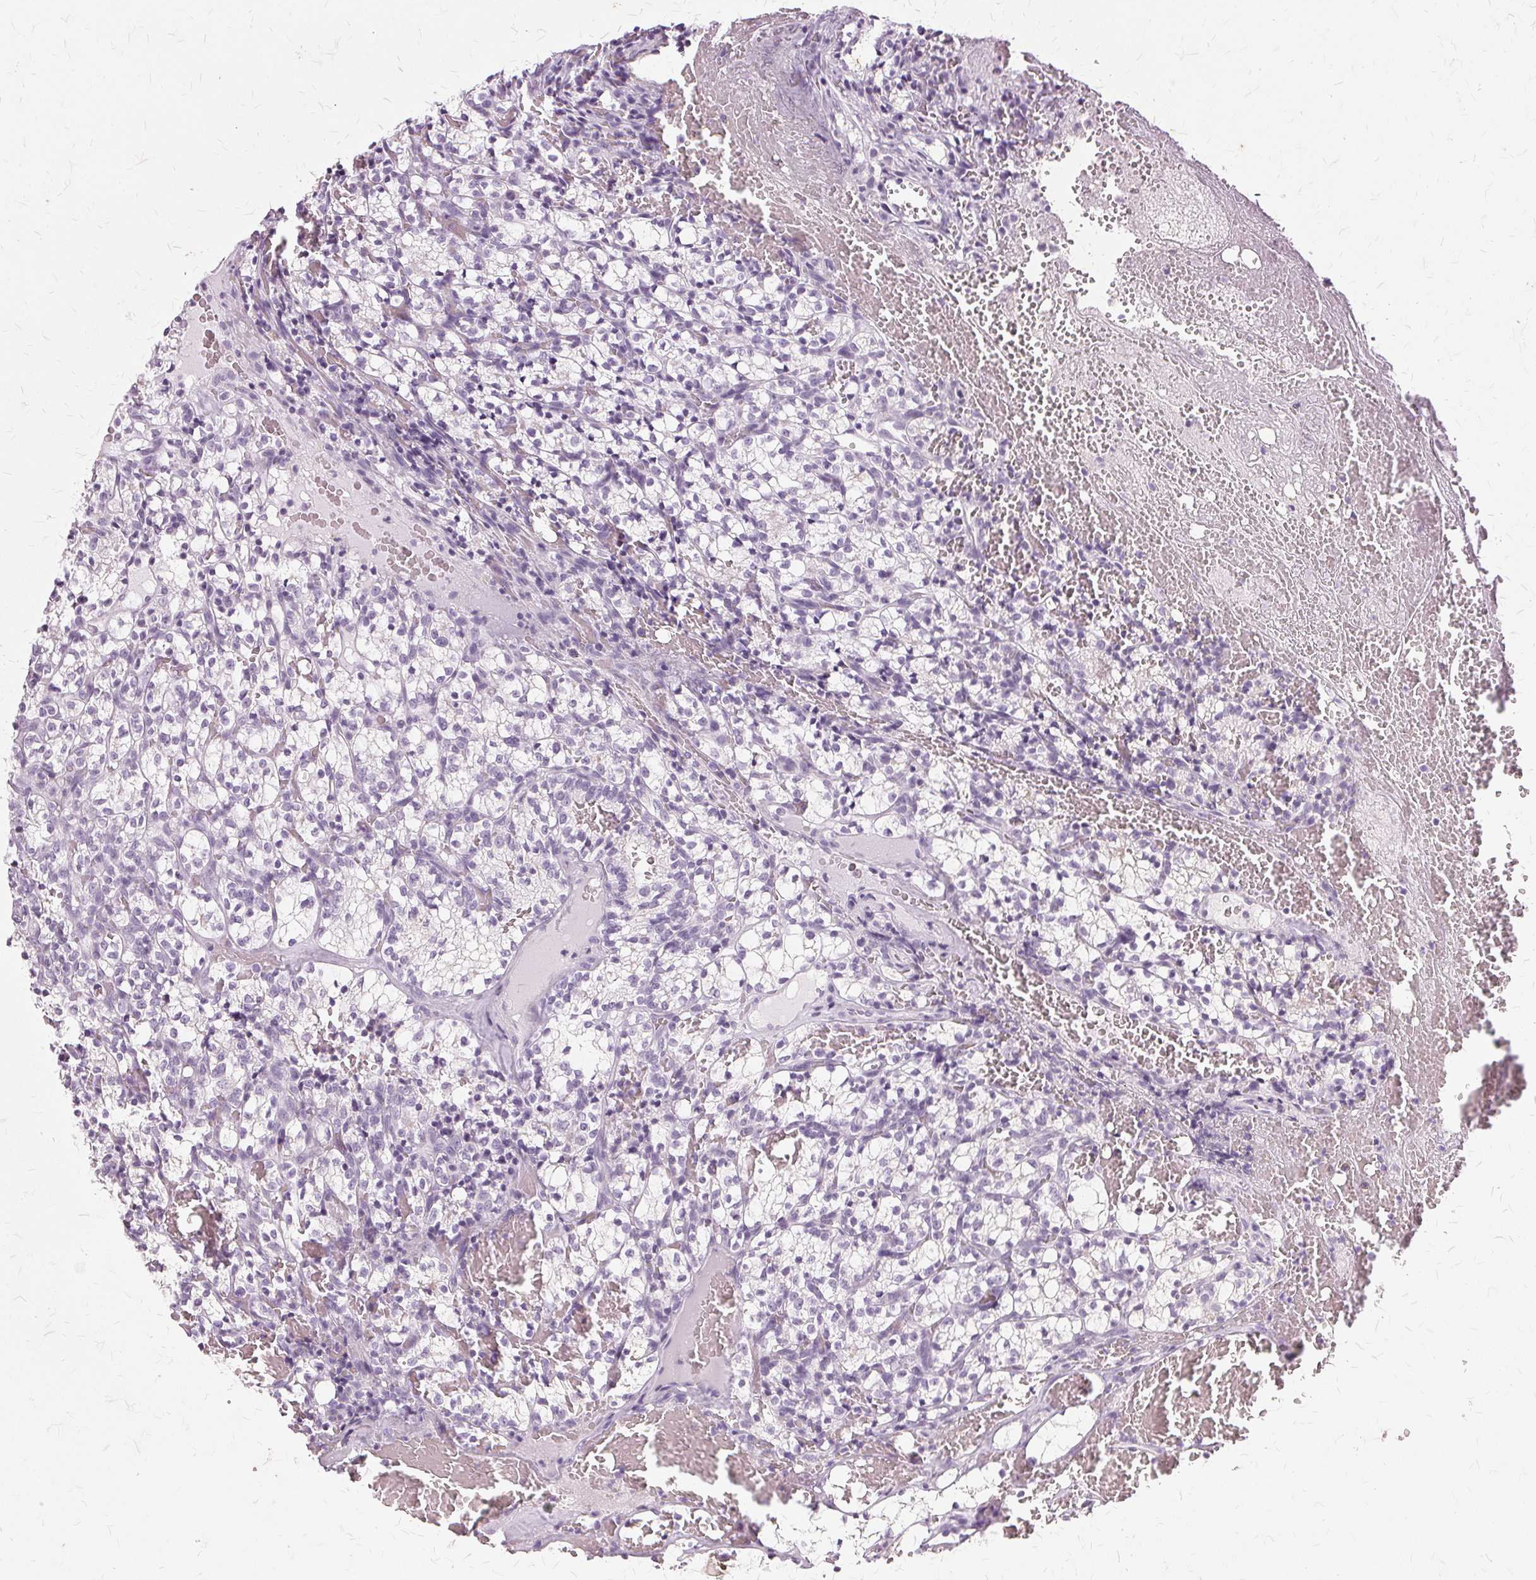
{"staining": {"intensity": "negative", "quantity": "none", "location": "none"}, "tissue": "renal cancer", "cell_type": "Tumor cells", "image_type": "cancer", "snomed": [{"axis": "morphology", "description": "Adenocarcinoma, NOS"}, {"axis": "topography", "description": "Kidney"}], "caption": "A high-resolution micrograph shows immunohistochemistry (IHC) staining of adenocarcinoma (renal), which displays no significant positivity in tumor cells.", "gene": "SLC45A3", "patient": {"sex": "female", "age": 69}}